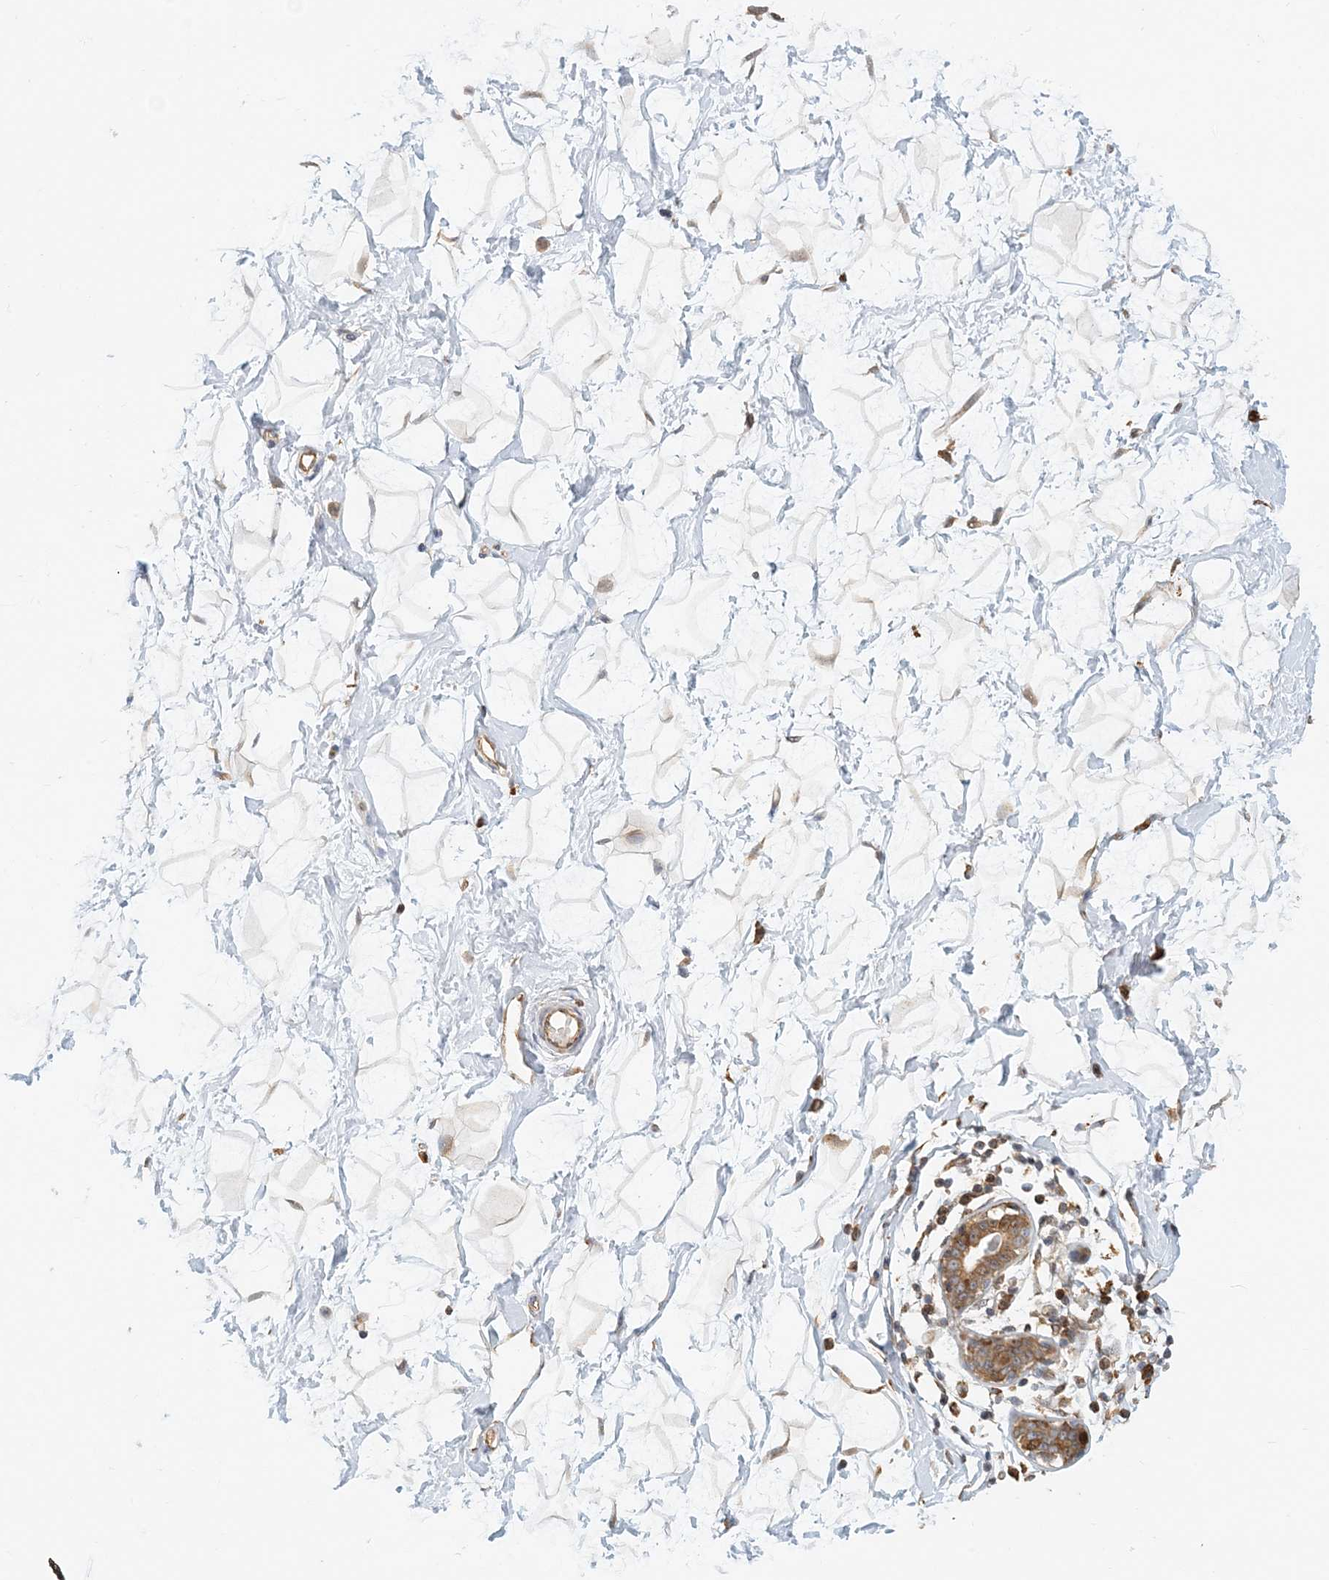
{"staining": {"intensity": "moderate", "quantity": "<25%", "location": "cytoplasmic/membranous"}, "tissue": "breast", "cell_type": "Adipocytes", "image_type": "normal", "snomed": [{"axis": "morphology", "description": "Normal tissue, NOS"}, {"axis": "morphology", "description": "Adenoma, NOS"}, {"axis": "topography", "description": "Breast"}], "caption": "The immunohistochemical stain shows moderate cytoplasmic/membranous positivity in adipocytes of normal breast. The protein of interest is stained brown, and the nuclei are stained in blue (DAB (3,3'-diaminobenzidine) IHC with brightfield microscopy, high magnification).", "gene": "HNMT", "patient": {"sex": "female", "age": 23}}